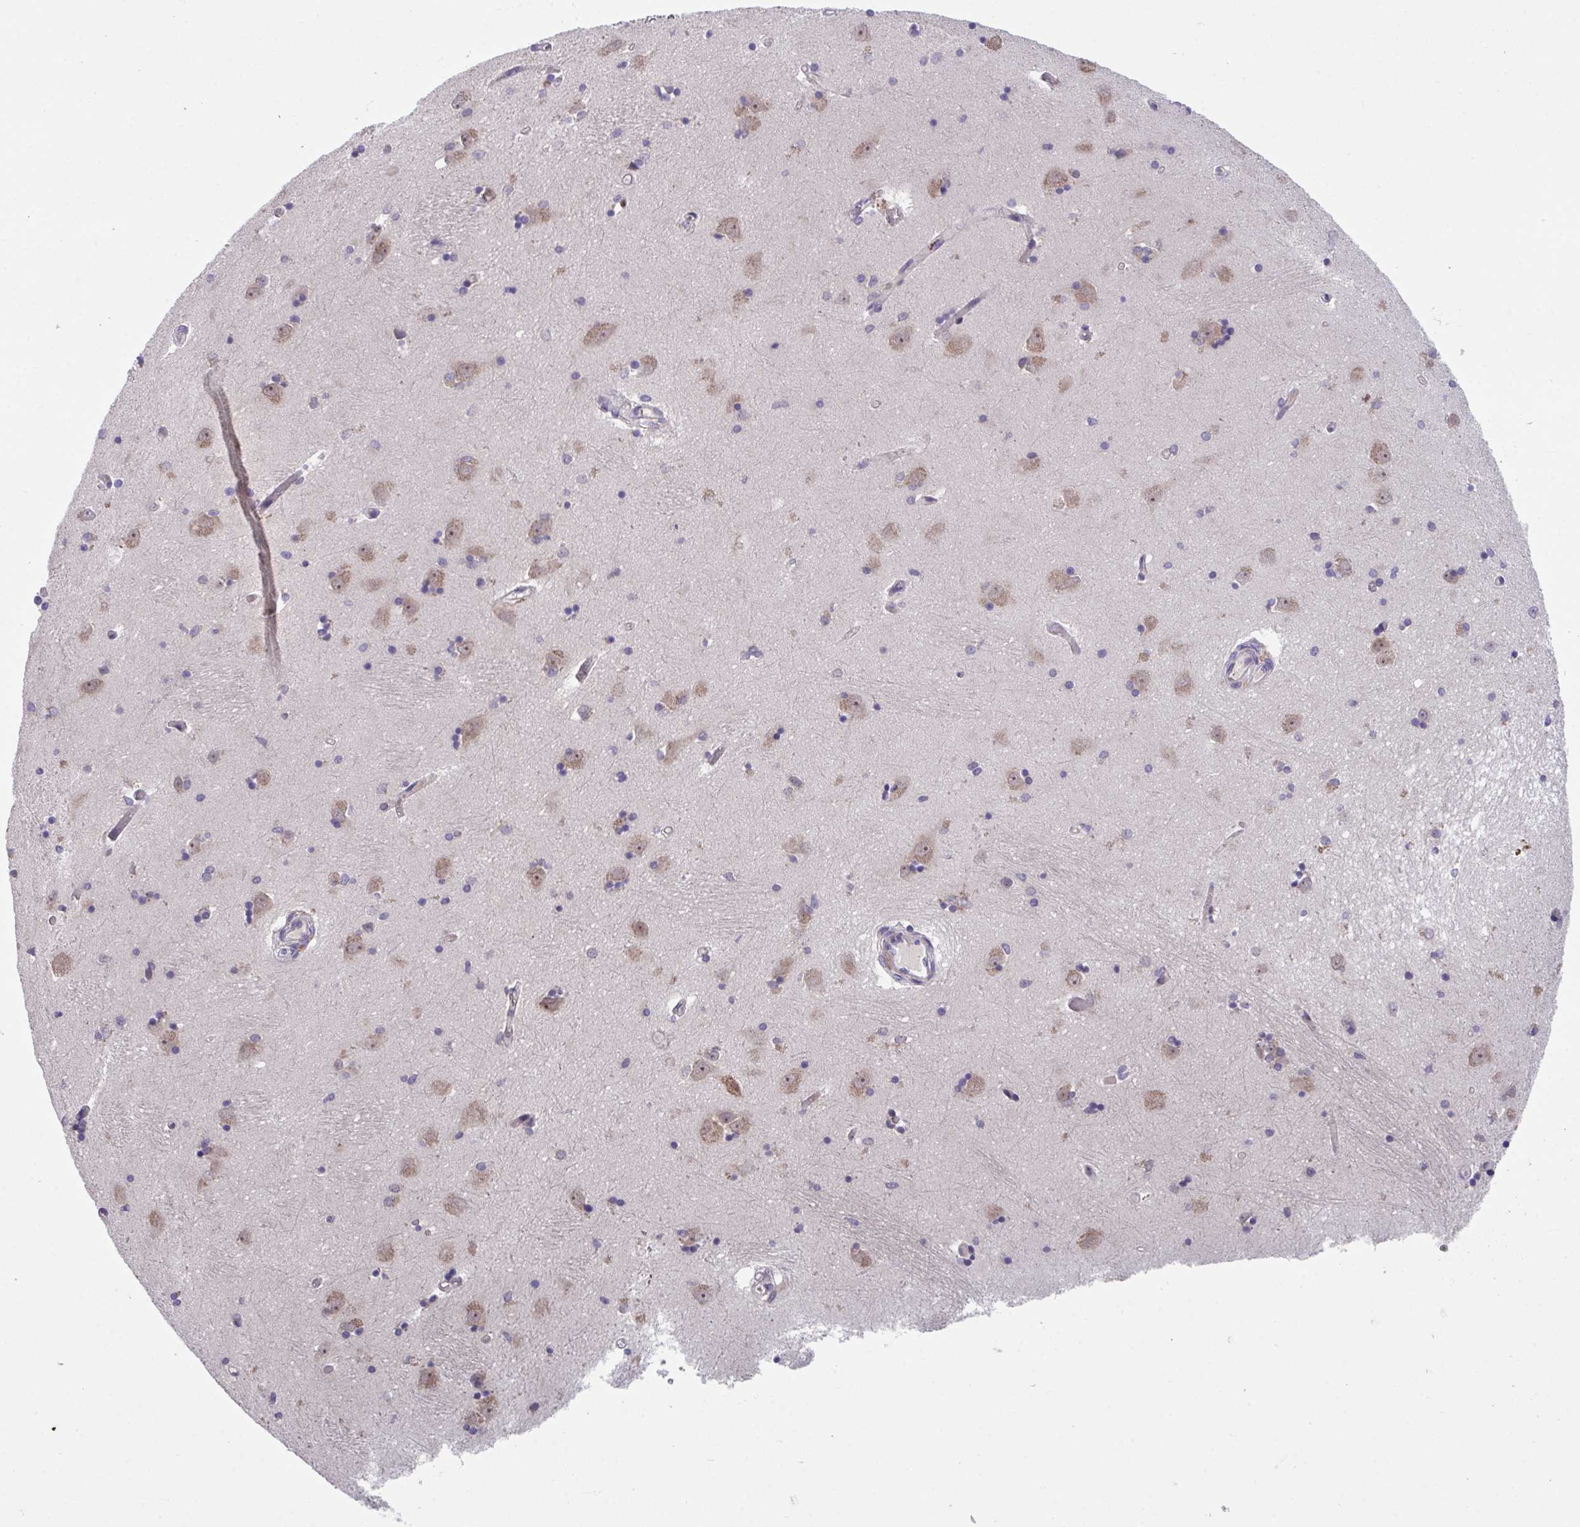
{"staining": {"intensity": "negative", "quantity": "none", "location": "none"}, "tissue": "caudate", "cell_type": "Glial cells", "image_type": "normal", "snomed": [{"axis": "morphology", "description": "Normal tissue, NOS"}, {"axis": "topography", "description": "Lateral ventricle wall"}, {"axis": "topography", "description": "Hippocampus"}], "caption": "A high-resolution histopathology image shows IHC staining of normal caudate, which reveals no significant expression in glial cells.", "gene": "SUSD4", "patient": {"sex": "female", "age": 63}}